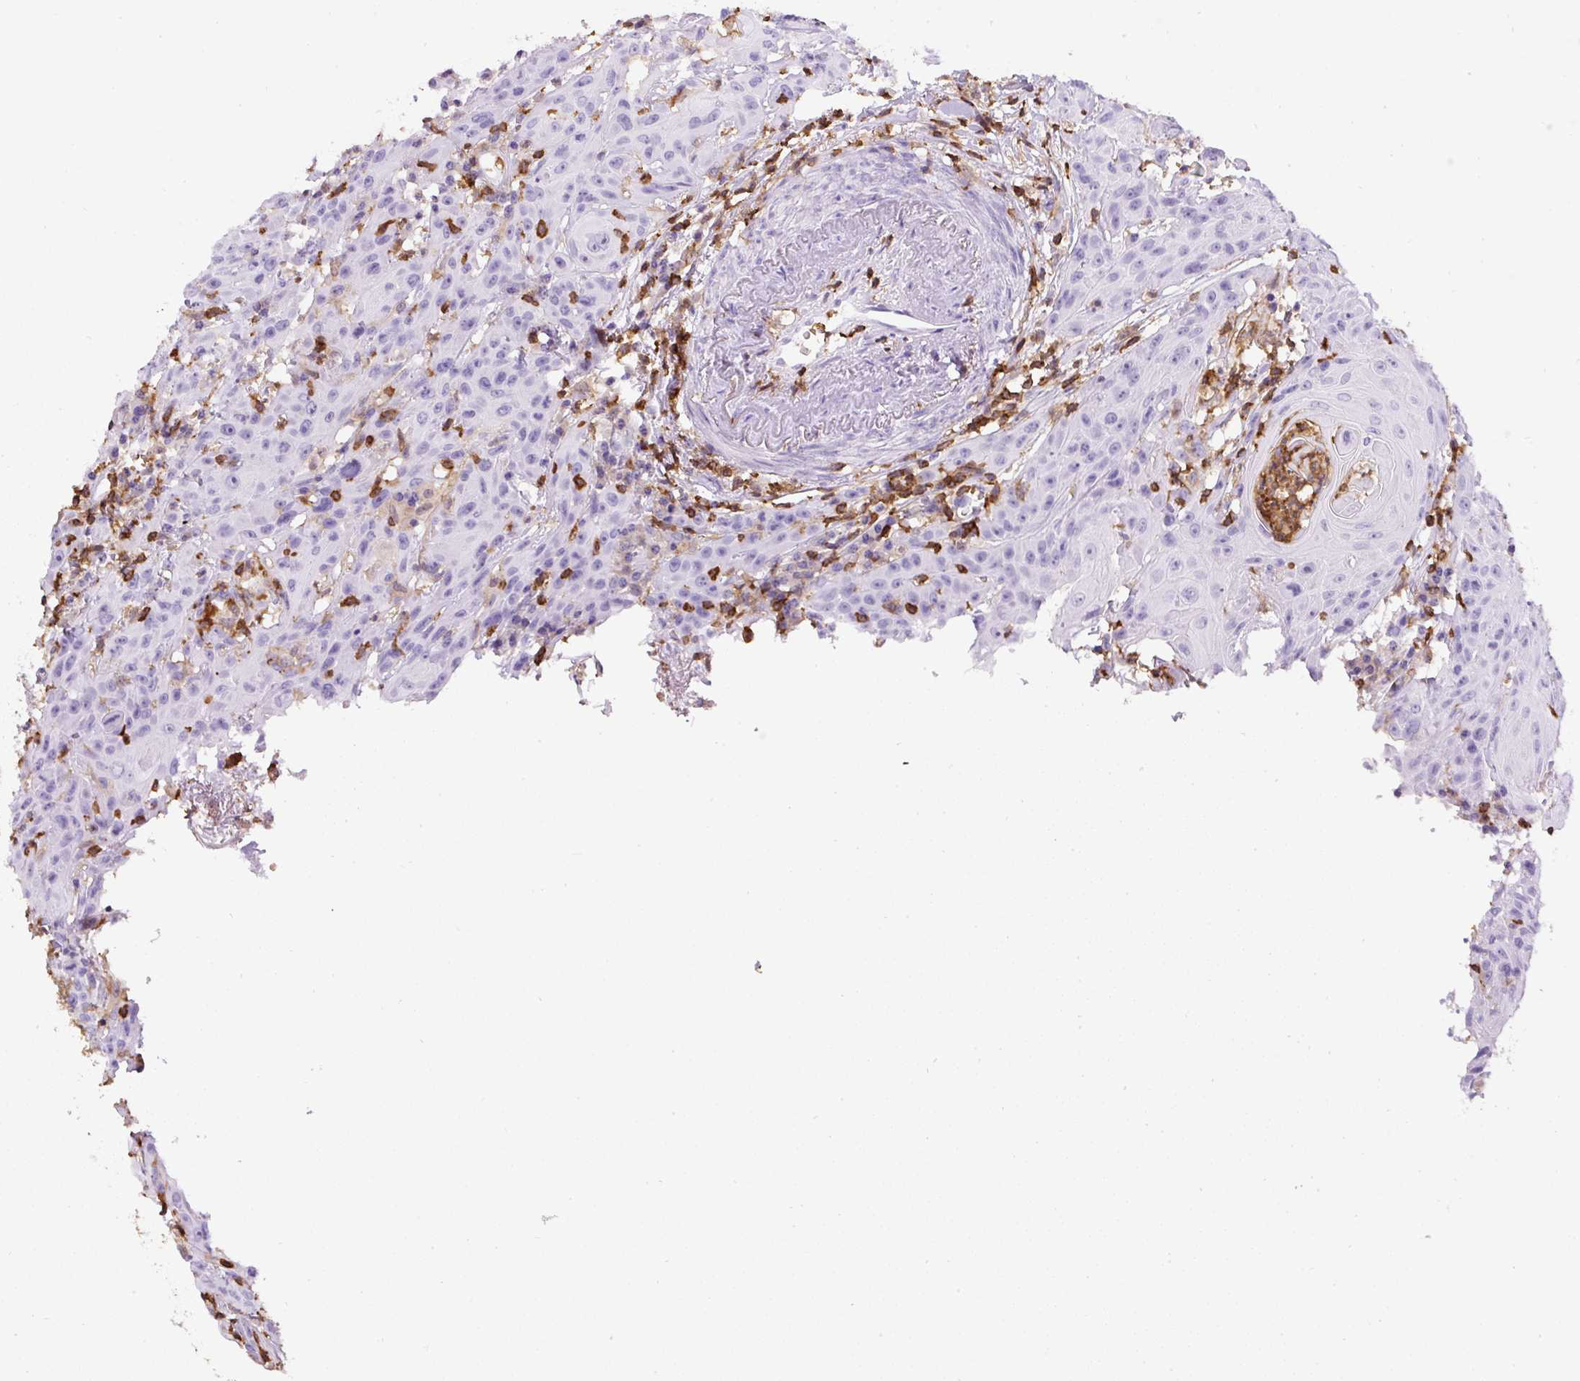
{"staining": {"intensity": "negative", "quantity": "none", "location": "none"}, "tissue": "head and neck cancer", "cell_type": "Tumor cells", "image_type": "cancer", "snomed": [{"axis": "morphology", "description": "Squamous cell carcinoma, NOS"}, {"axis": "topography", "description": "Skin"}, {"axis": "topography", "description": "Head-Neck"}], "caption": "High power microscopy micrograph of an immunohistochemistry (IHC) photomicrograph of head and neck cancer, revealing no significant expression in tumor cells.", "gene": "FAM228B", "patient": {"sex": "male", "age": 80}}